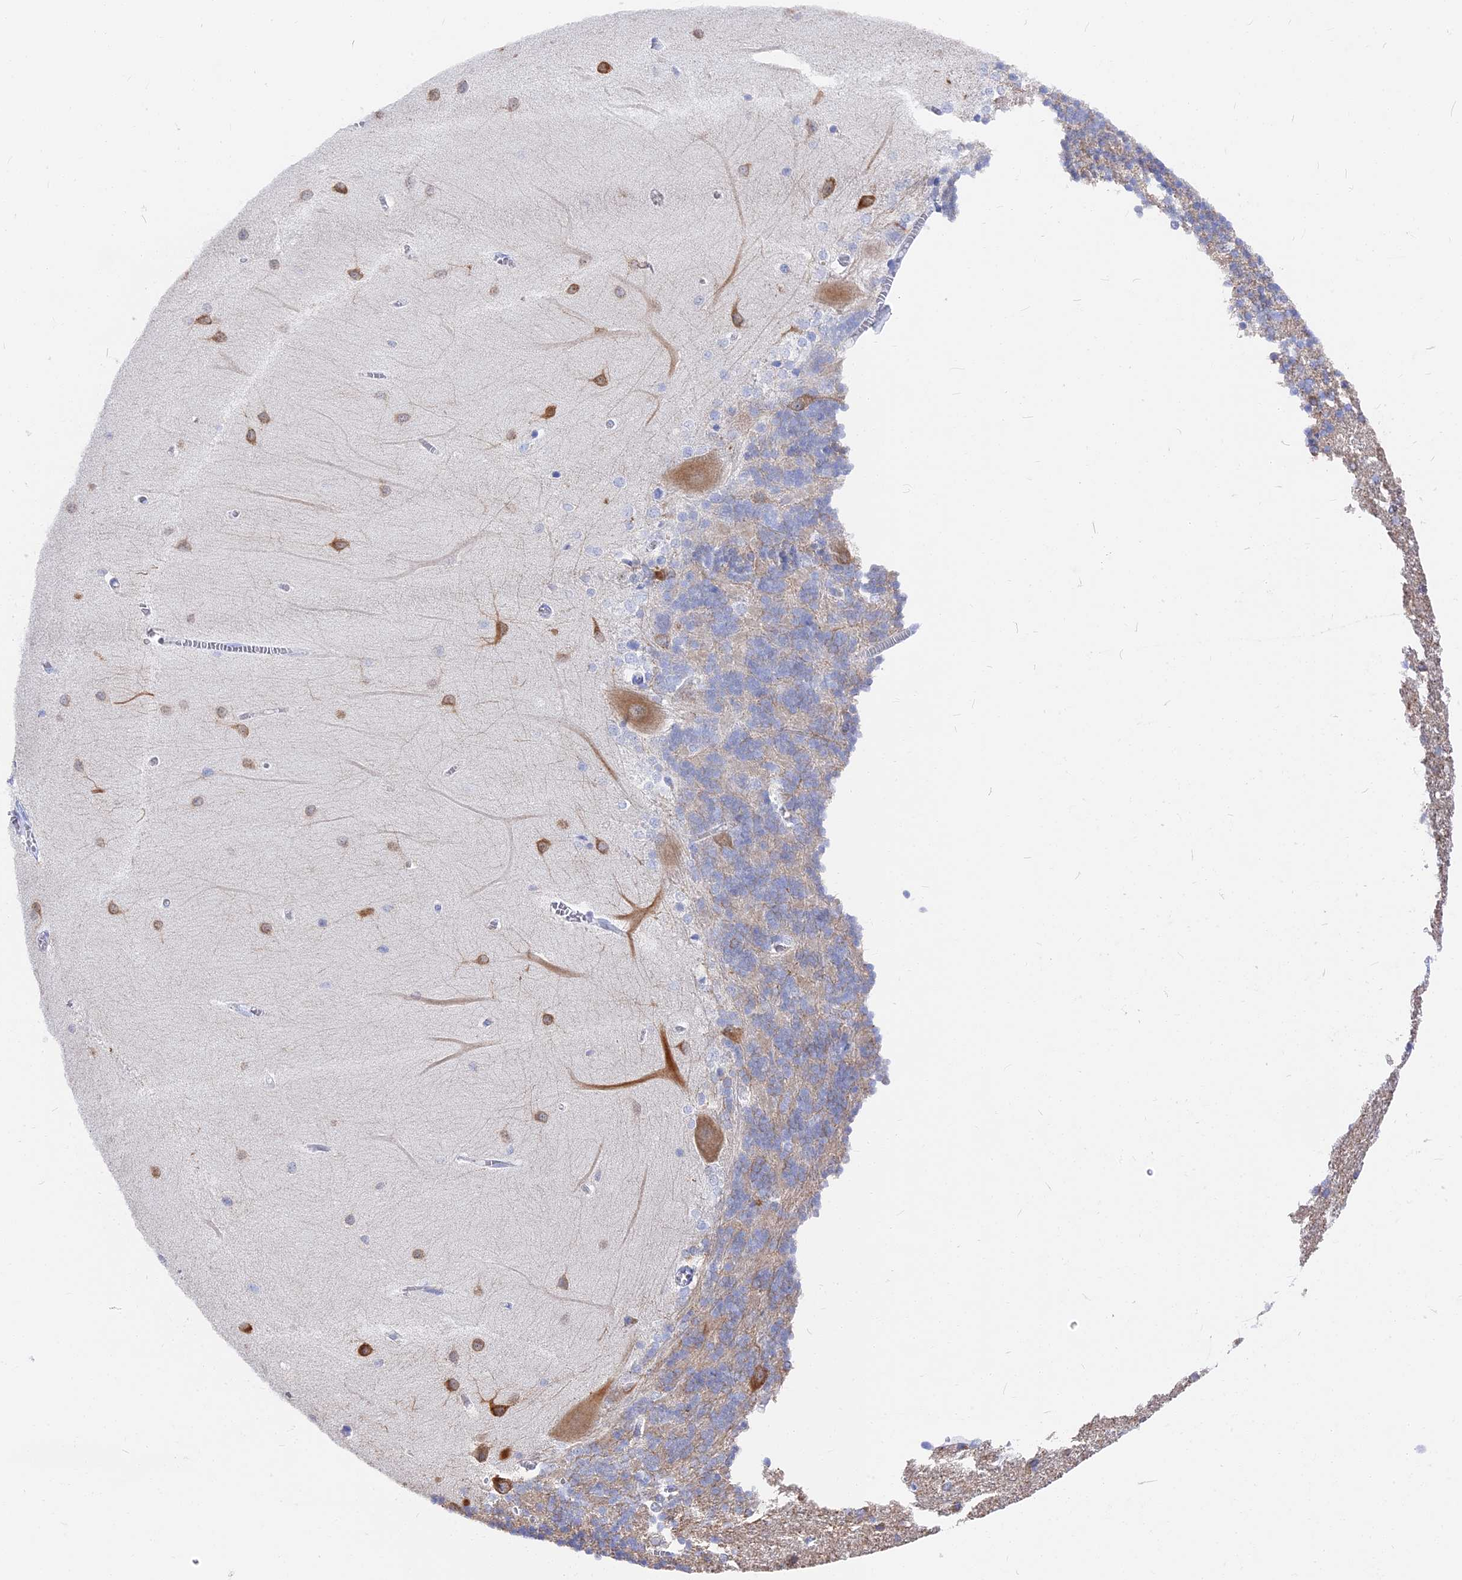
{"staining": {"intensity": "negative", "quantity": "none", "location": "none"}, "tissue": "cerebellum", "cell_type": "Cells in granular layer", "image_type": "normal", "snomed": [{"axis": "morphology", "description": "Normal tissue, NOS"}, {"axis": "topography", "description": "Cerebellum"}], "caption": "Histopathology image shows no significant protein expression in cells in granular layer of benign cerebellum. (DAB (3,3'-diaminobenzidine) immunohistochemistry with hematoxylin counter stain).", "gene": "VPS33B", "patient": {"sex": "male", "age": 37}}